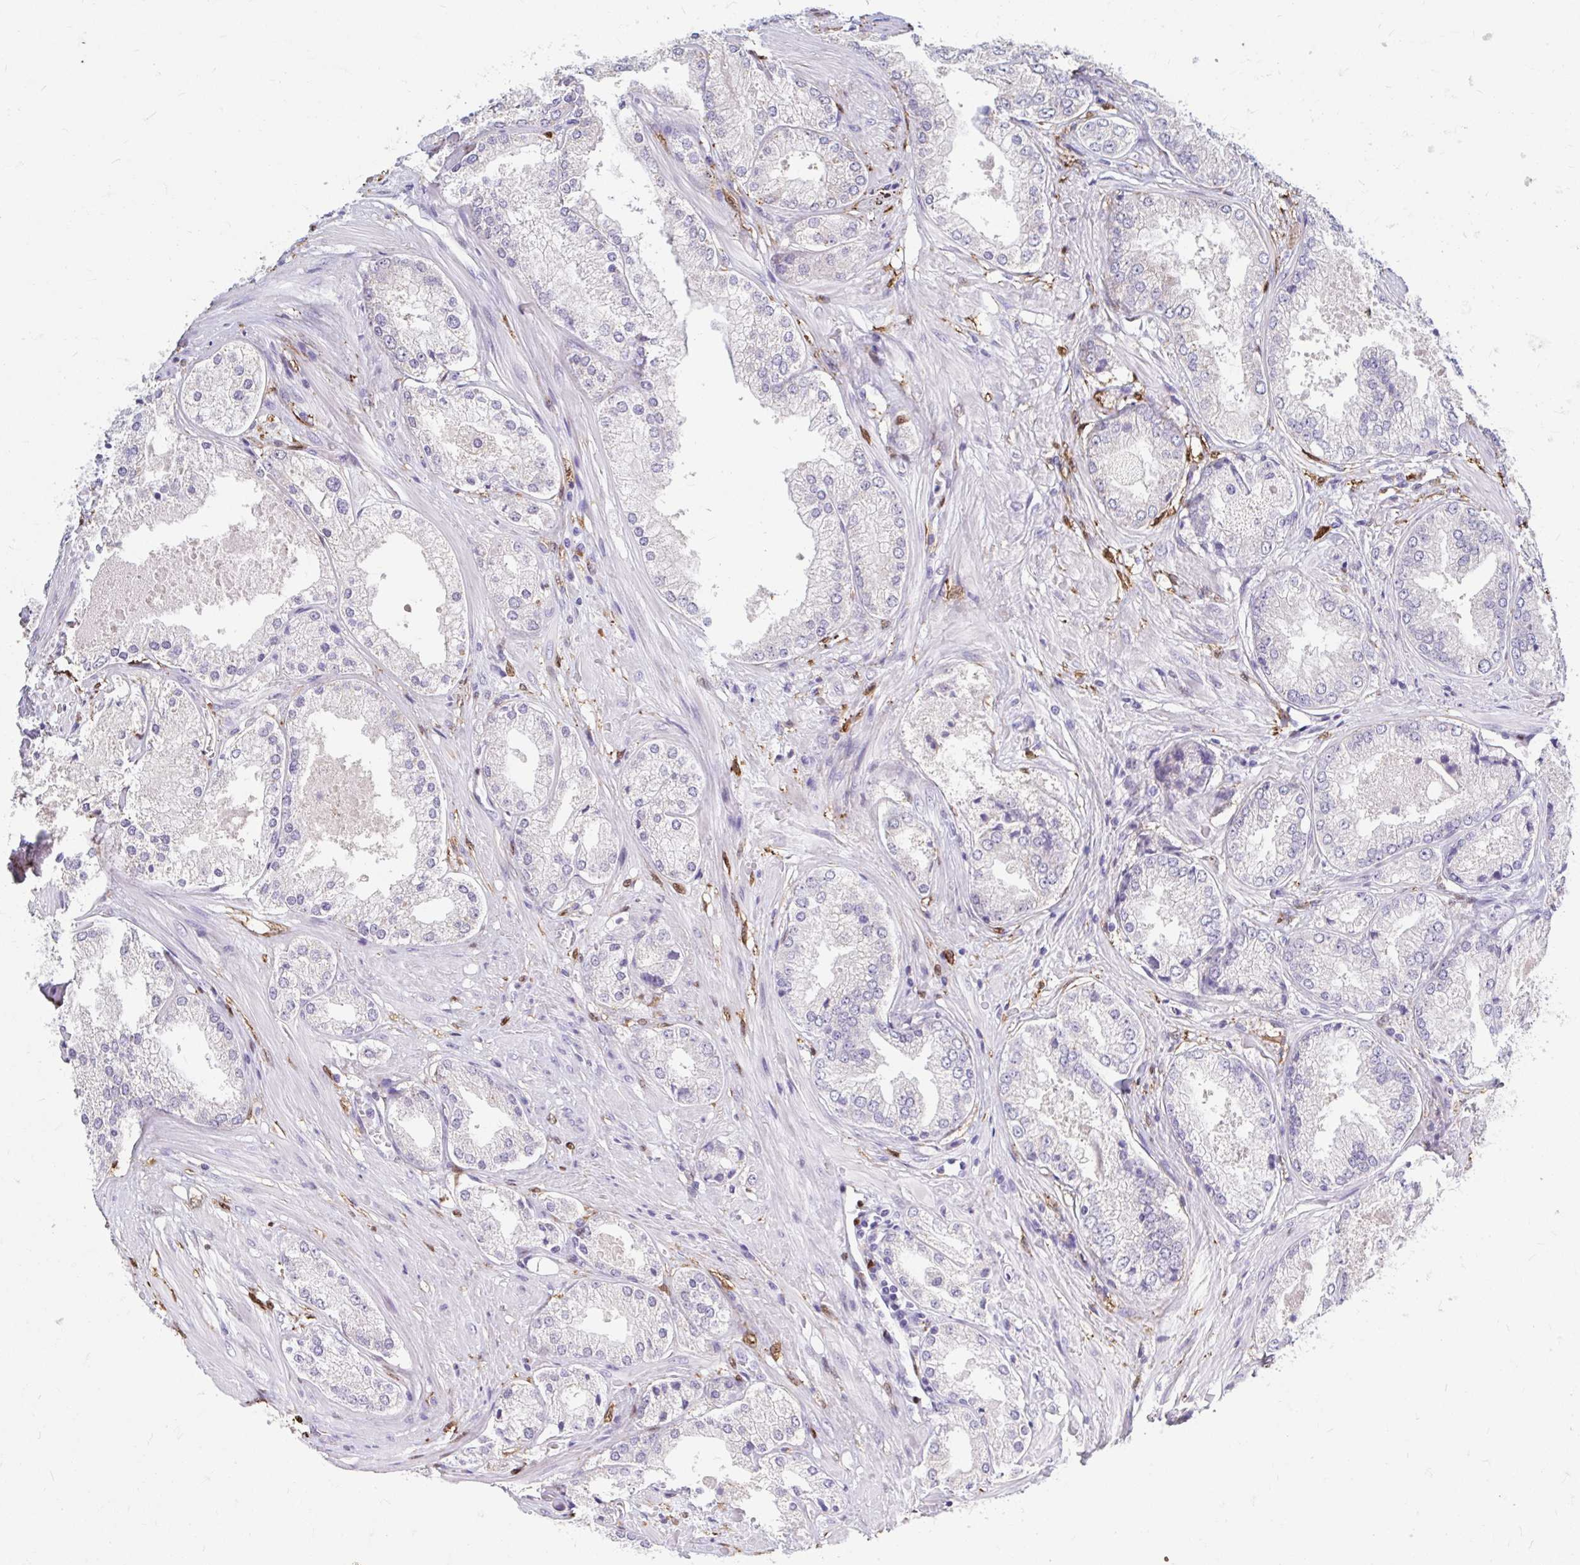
{"staining": {"intensity": "negative", "quantity": "none", "location": "none"}, "tissue": "prostate cancer", "cell_type": "Tumor cells", "image_type": "cancer", "snomed": [{"axis": "morphology", "description": "Adenocarcinoma, Low grade"}, {"axis": "topography", "description": "Prostate"}], "caption": "The IHC image has no significant expression in tumor cells of prostate adenocarcinoma (low-grade) tissue.", "gene": "ADH1A", "patient": {"sex": "male", "age": 68}}